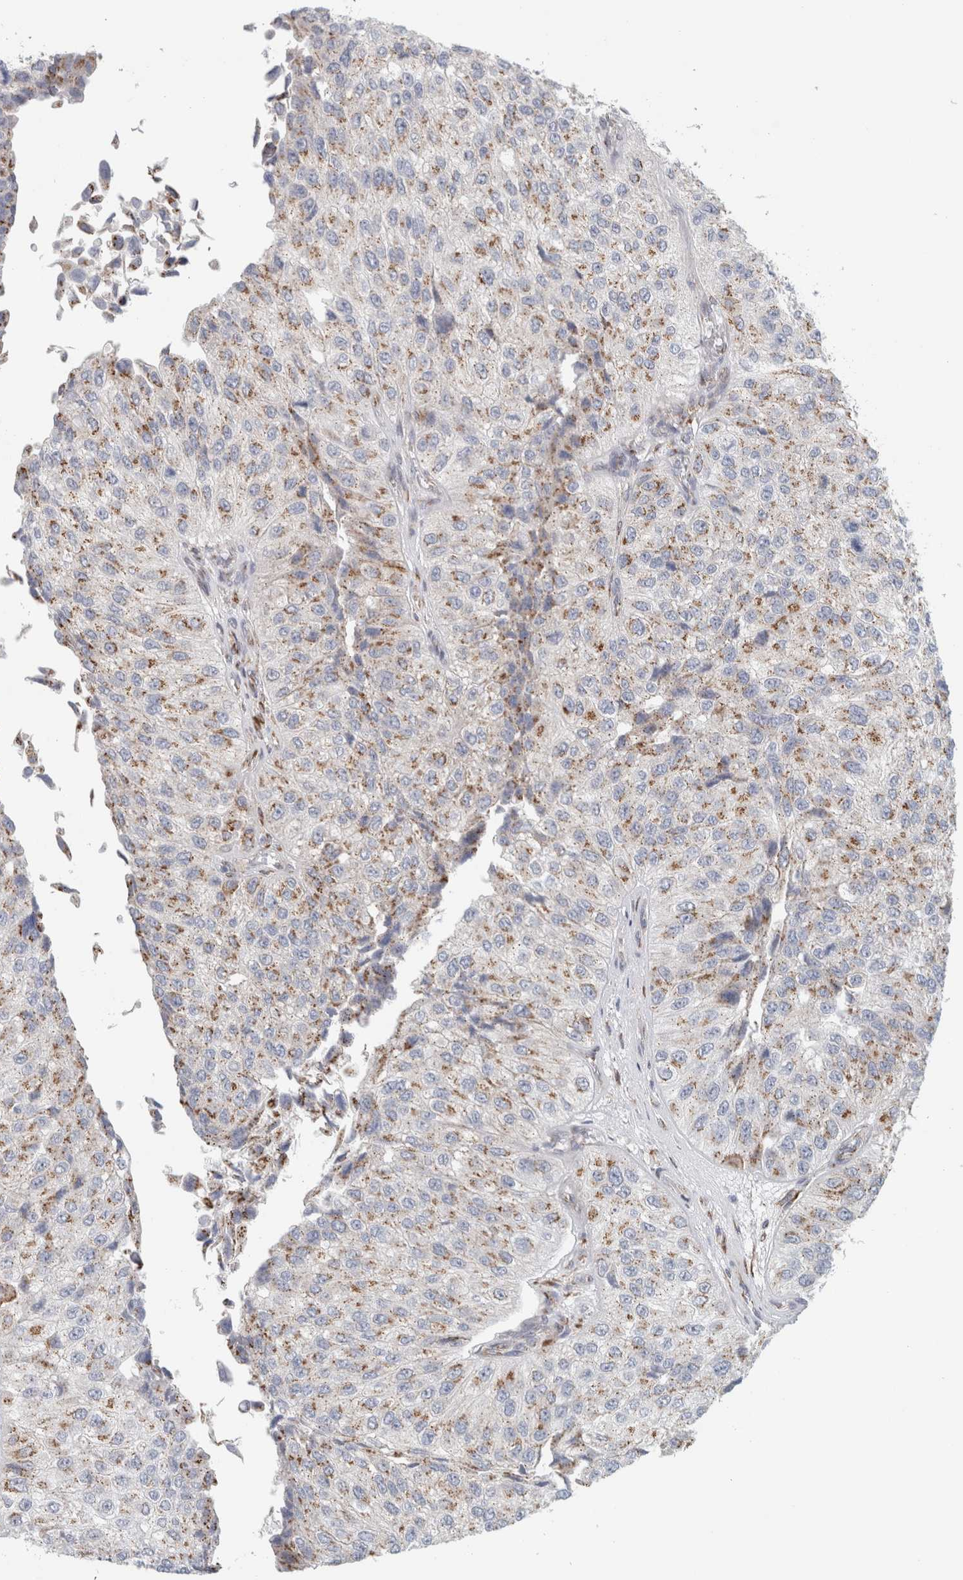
{"staining": {"intensity": "weak", "quantity": "25%-75%", "location": "cytoplasmic/membranous"}, "tissue": "urothelial cancer", "cell_type": "Tumor cells", "image_type": "cancer", "snomed": [{"axis": "morphology", "description": "Urothelial carcinoma, High grade"}, {"axis": "topography", "description": "Kidney"}, {"axis": "topography", "description": "Urinary bladder"}], "caption": "IHC histopathology image of human urothelial cancer stained for a protein (brown), which demonstrates low levels of weak cytoplasmic/membranous staining in about 25%-75% of tumor cells.", "gene": "MCFD2", "patient": {"sex": "male", "age": 77}}